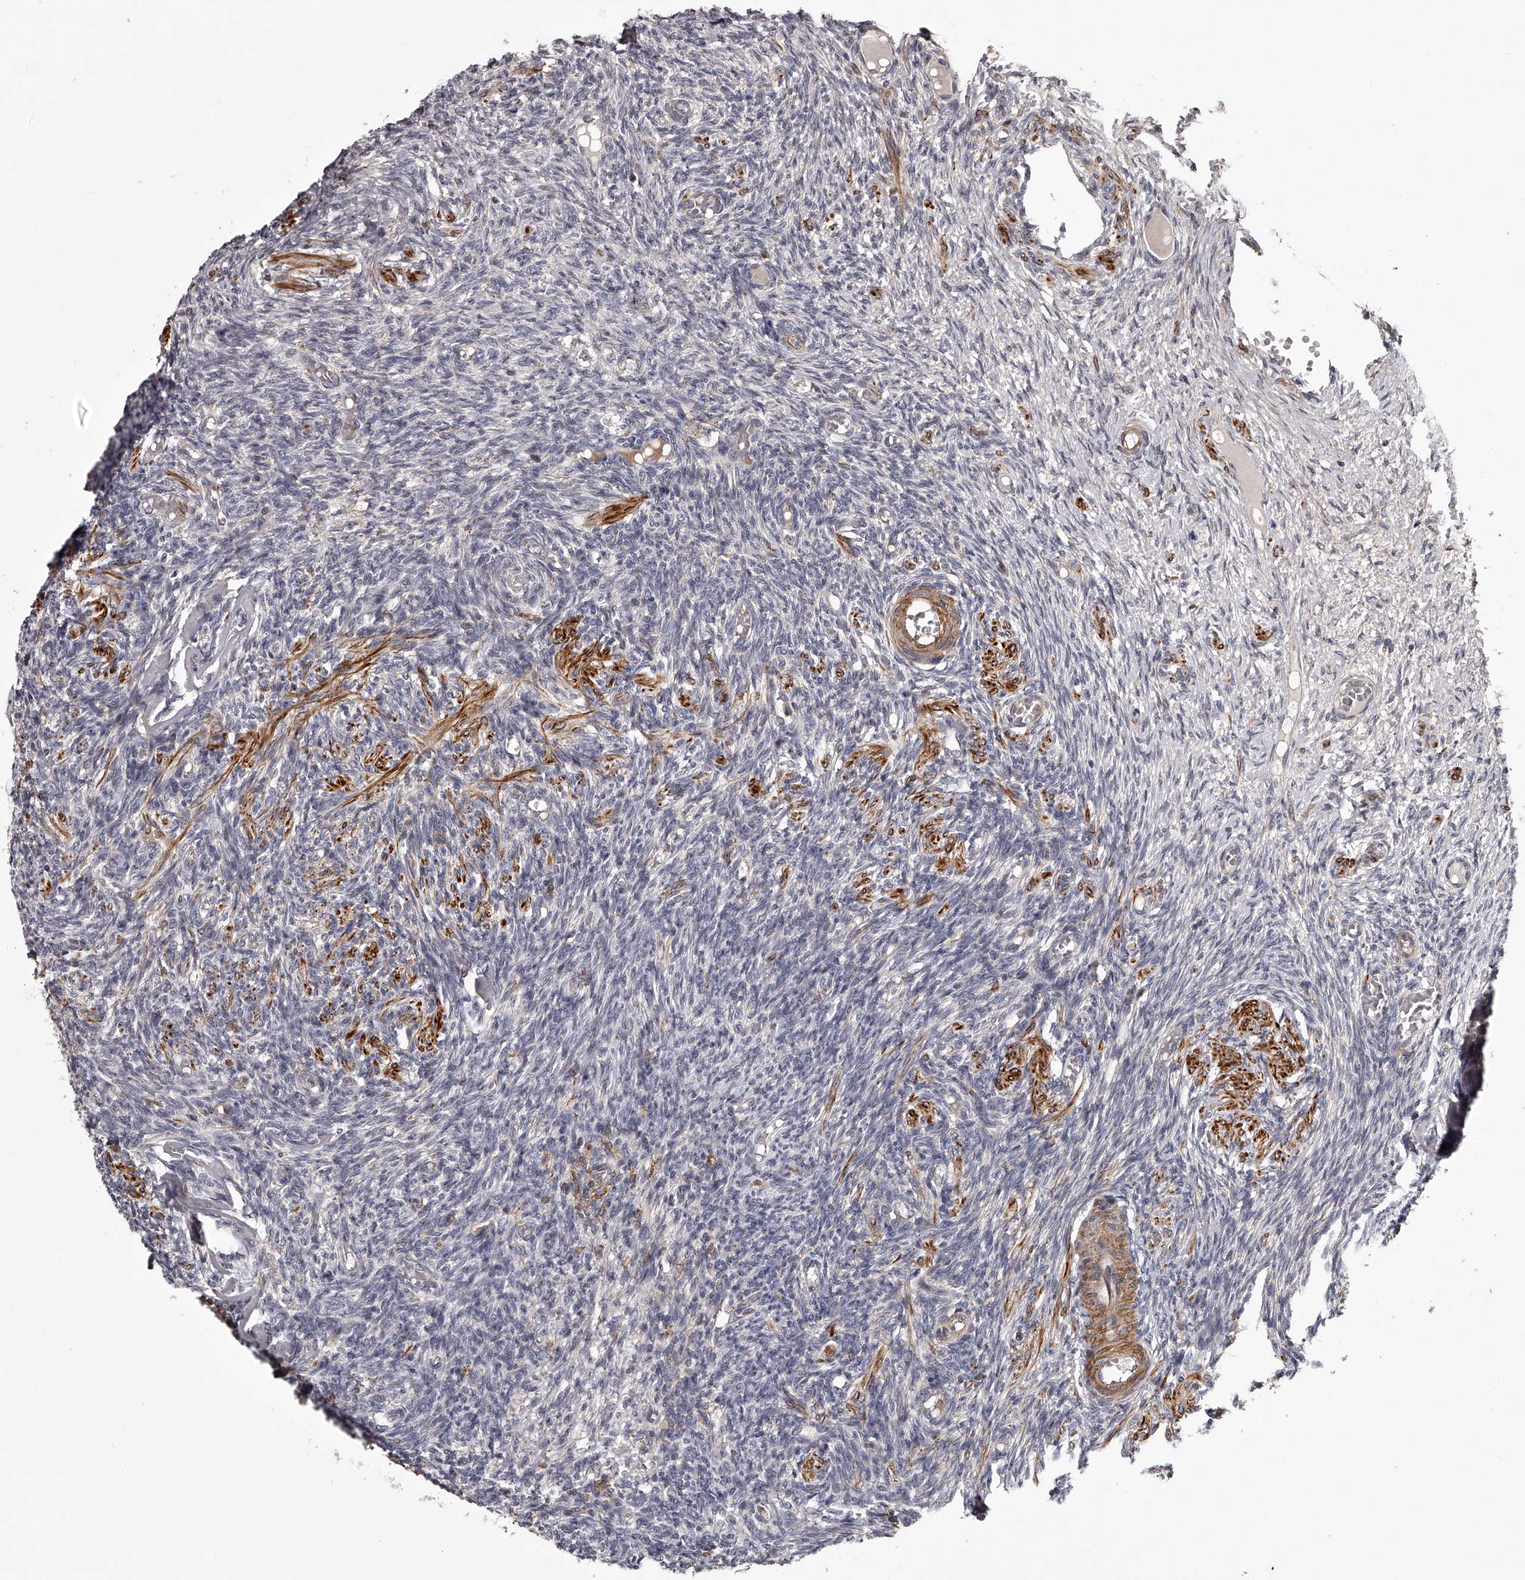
{"staining": {"intensity": "negative", "quantity": "none", "location": "none"}, "tissue": "ovary", "cell_type": "Ovarian stroma cells", "image_type": "normal", "snomed": [{"axis": "morphology", "description": "Normal tissue, NOS"}, {"axis": "topography", "description": "Ovary"}], "caption": "Protein analysis of unremarkable ovary reveals no significant expression in ovarian stroma cells.", "gene": "RRP36", "patient": {"sex": "female", "age": 27}}